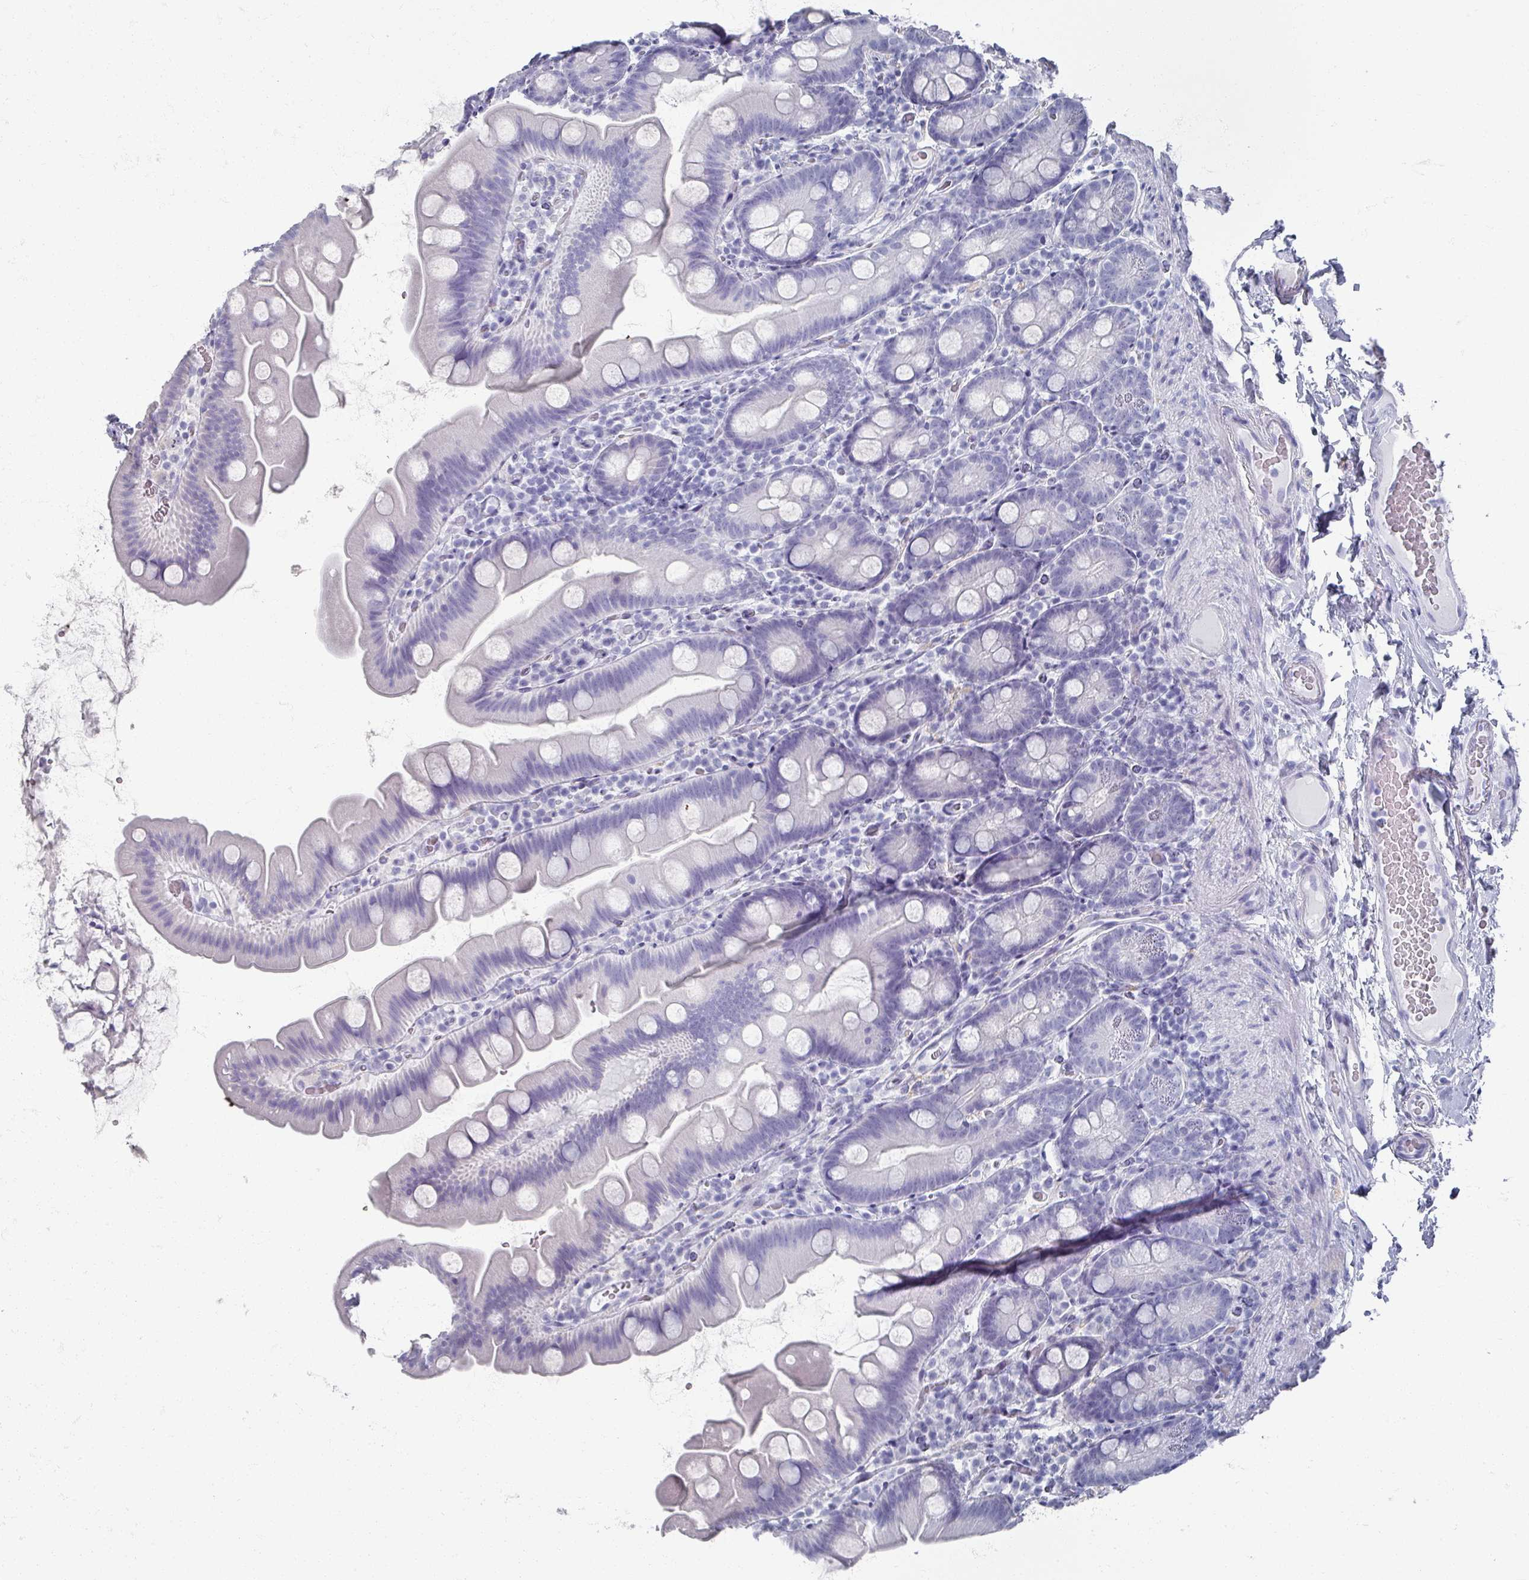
{"staining": {"intensity": "negative", "quantity": "none", "location": "none"}, "tissue": "small intestine", "cell_type": "Glandular cells", "image_type": "normal", "snomed": [{"axis": "morphology", "description": "Normal tissue, NOS"}, {"axis": "topography", "description": "Small intestine"}], "caption": "Photomicrograph shows no protein staining in glandular cells of normal small intestine.", "gene": "OMG", "patient": {"sex": "female", "age": 68}}